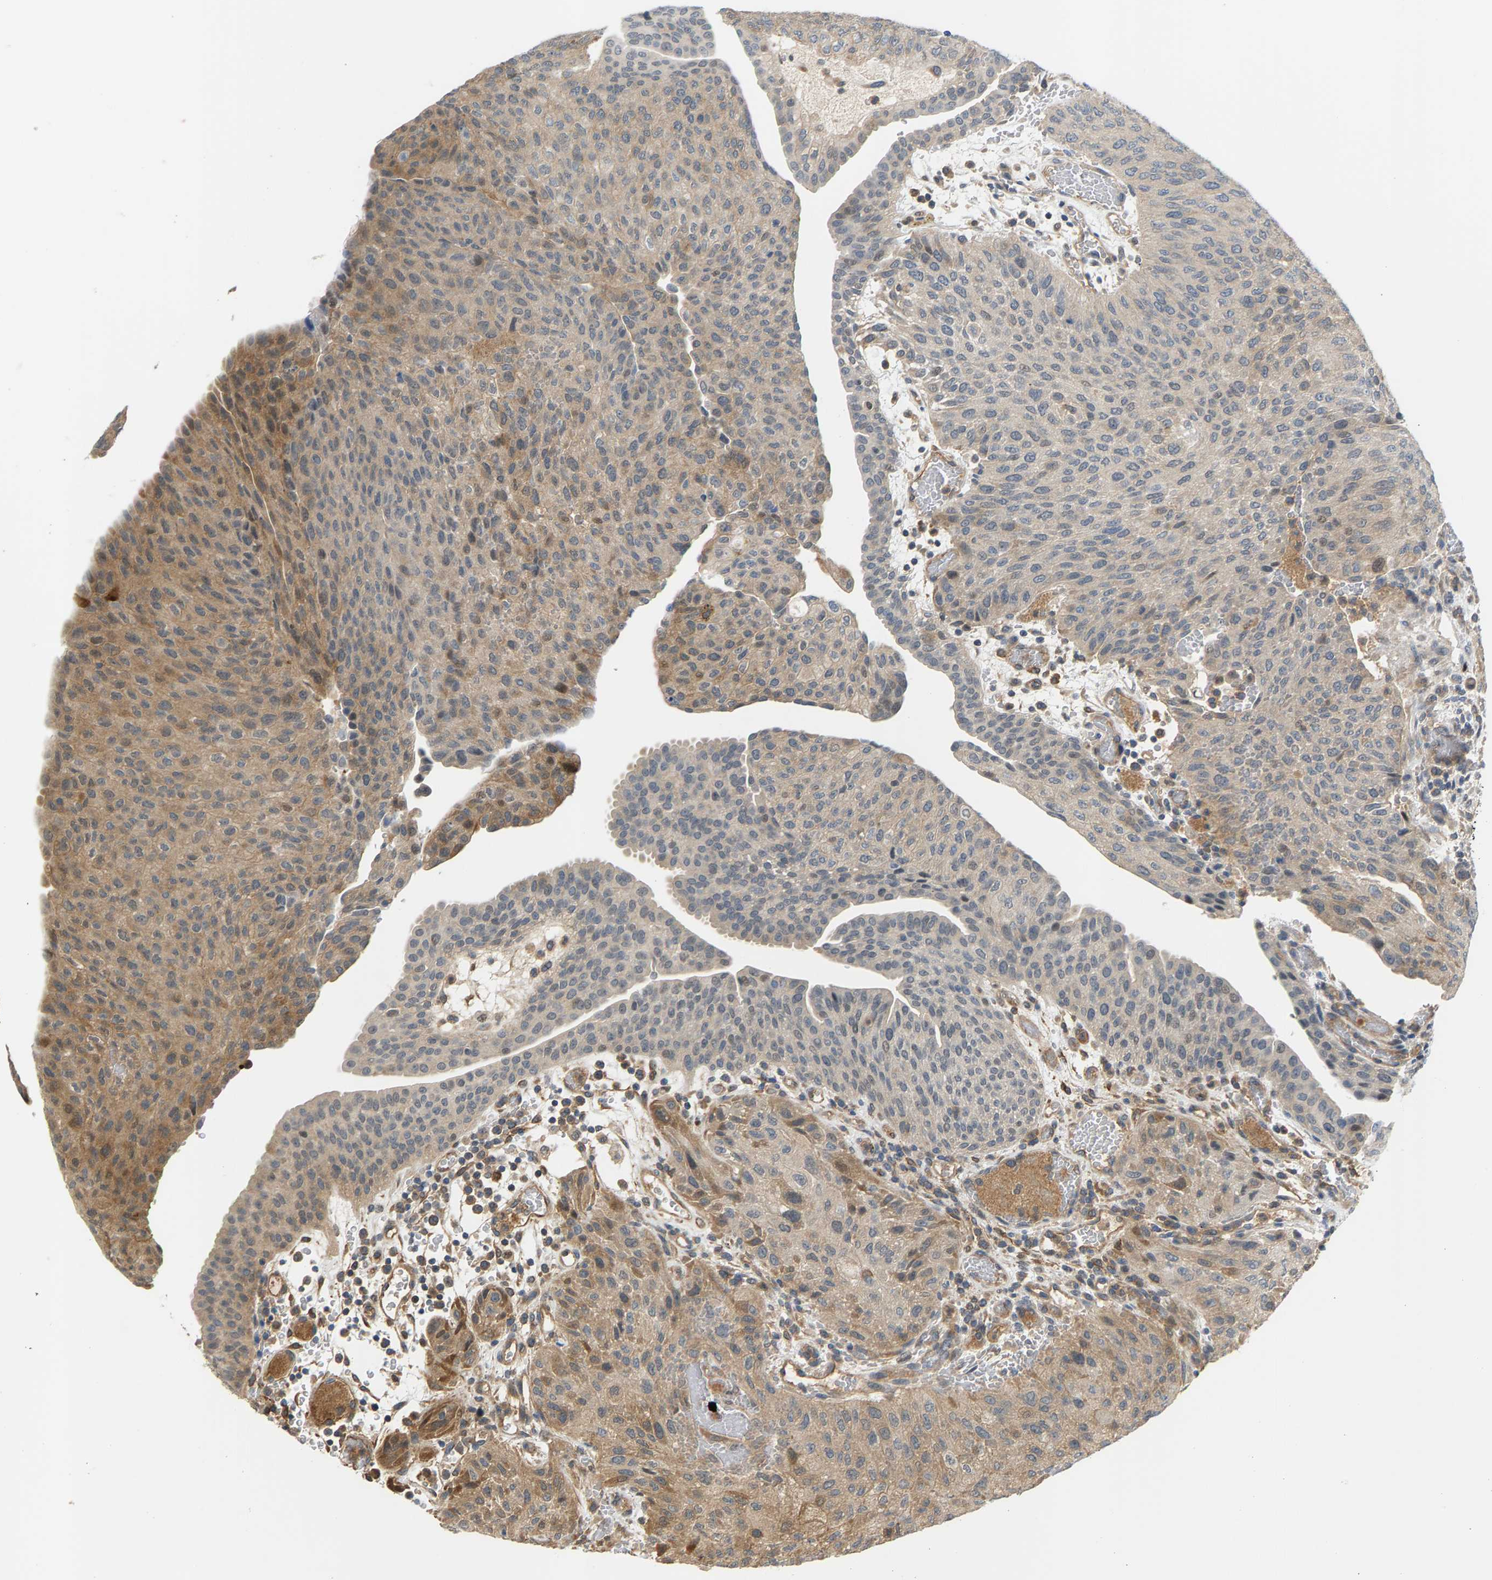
{"staining": {"intensity": "moderate", "quantity": "25%-75%", "location": "cytoplasmic/membranous"}, "tissue": "urothelial cancer", "cell_type": "Tumor cells", "image_type": "cancer", "snomed": [{"axis": "morphology", "description": "Urothelial carcinoma, Low grade"}, {"axis": "morphology", "description": "Urothelial carcinoma, High grade"}, {"axis": "topography", "description": "Urinary bladder"}], "caption": "Tumor cells exhibit medium levels of moderate cytoplasmic/membranous staining in approximately 25%-75% of cells in human urothelial carcinoma (low-grade).", "gene": "KRTAP27-1", "patient": {"sex": "male", "age": 35}}